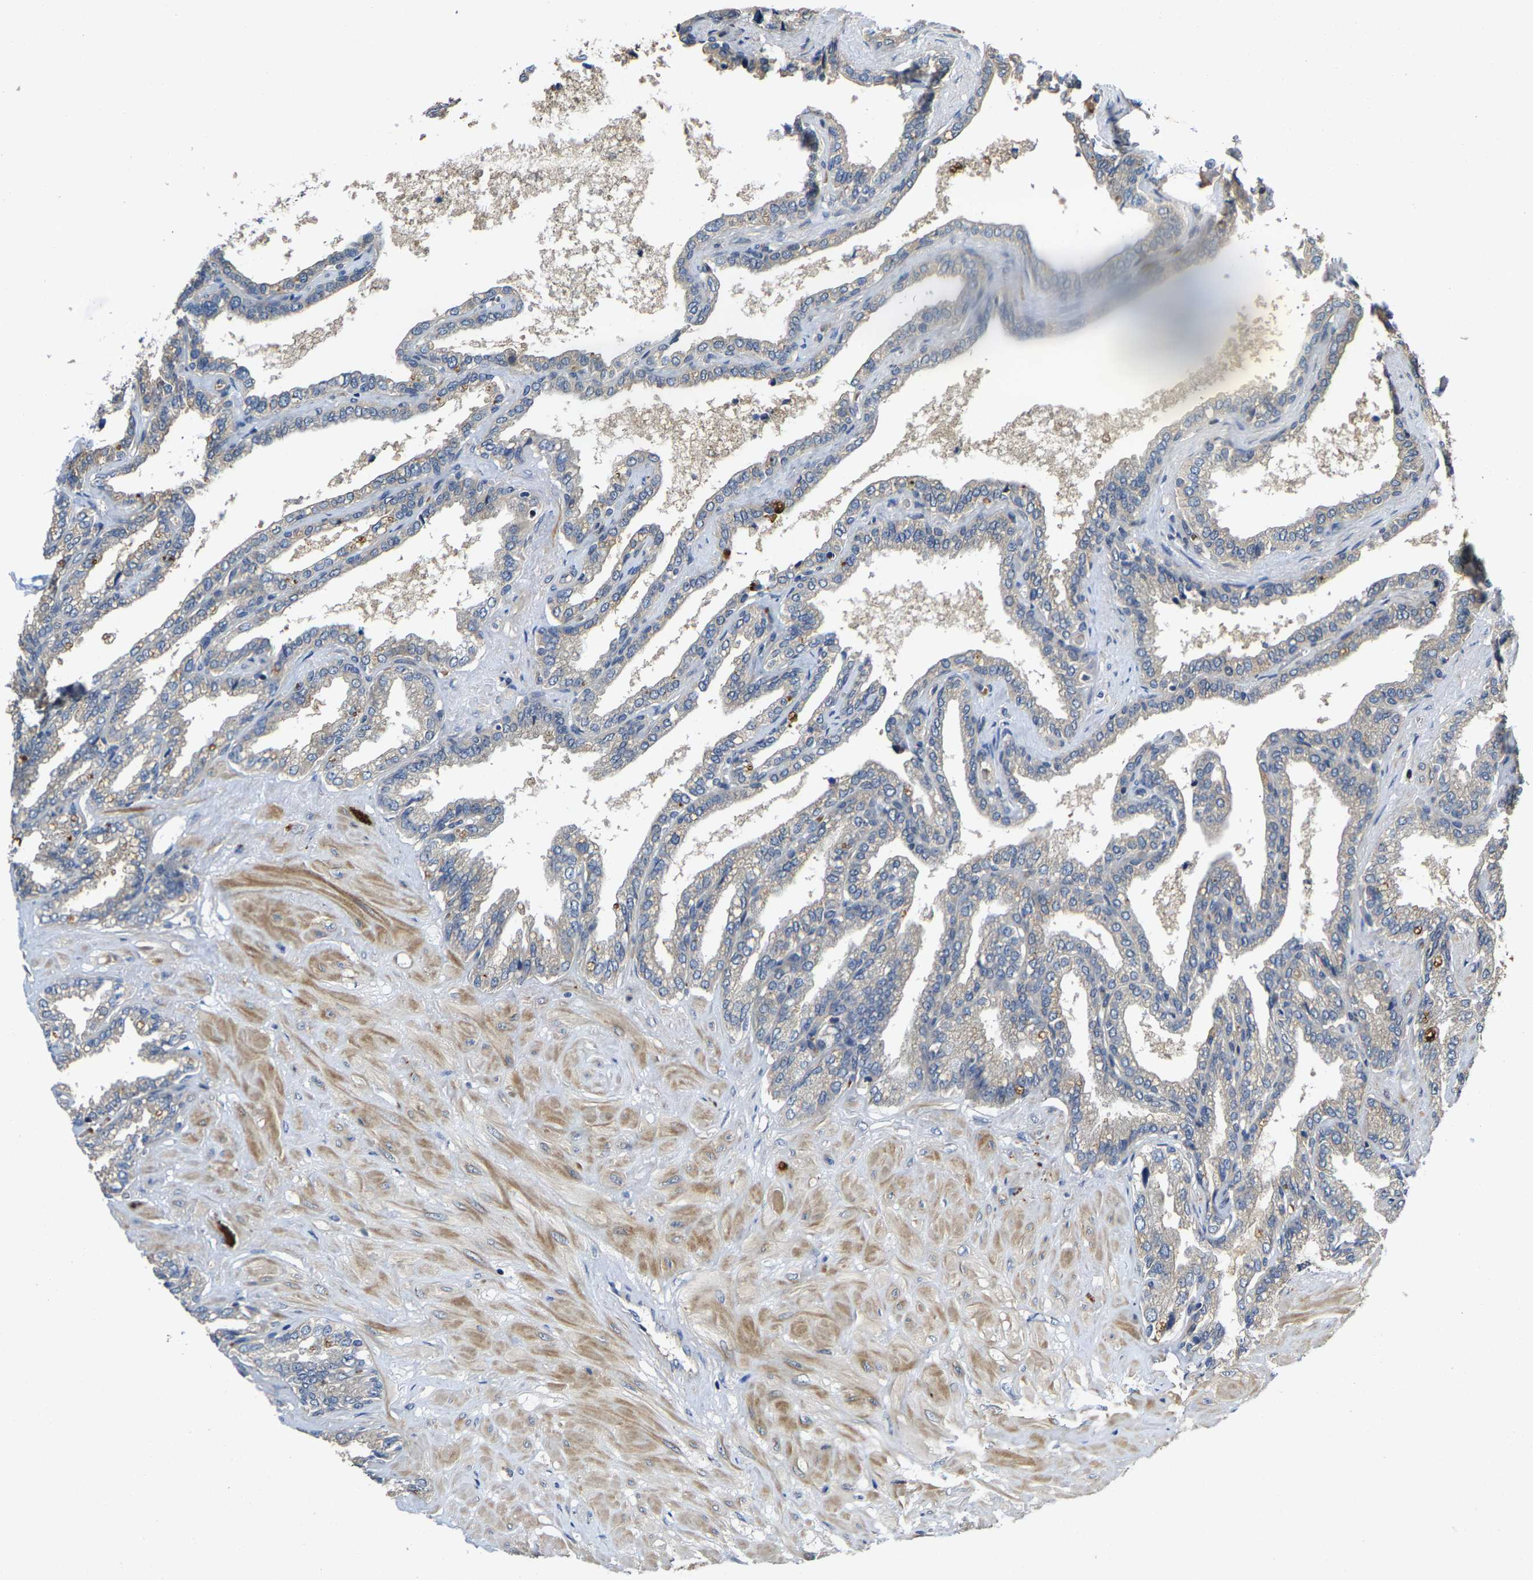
{"staining": {"intensity": "negative", "quantity": "none", "location": "none"}, "tissue": "seminal vesicle", "cell_type": "Glandular cells", "image_type": "normal", "snomed": [{"axis": "morphology", "description": "Normal tissue, NOS"}, {"axis": "topography", "description": "Seminal veicle"}], "caption": "Protein analysis of unremarkable seminal vesicle exhibits no significant expression in glandular cells.", "gene": "AGBL3", "patient": {"sex": "male", "age": 46}}